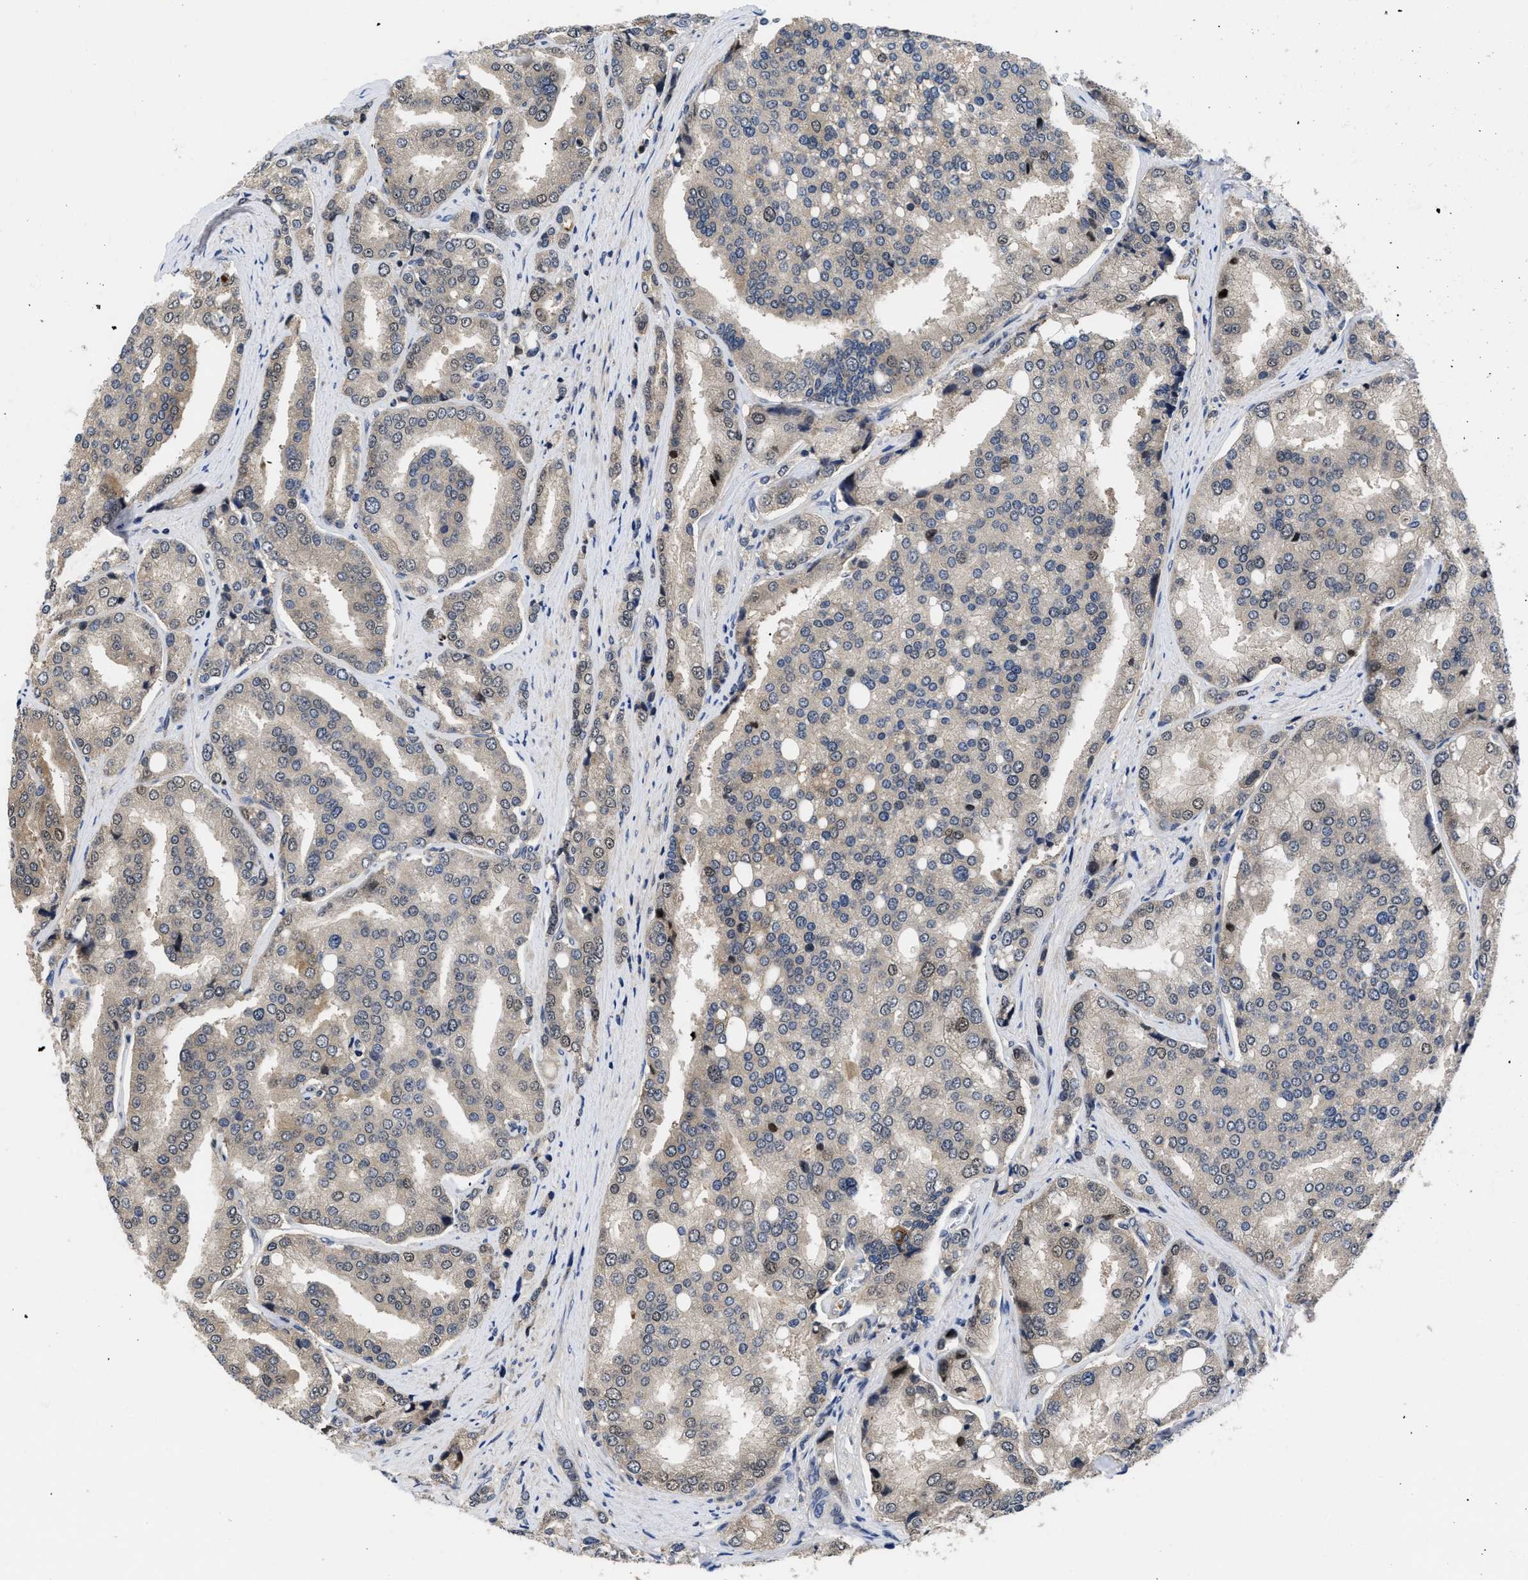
{"staining": {"intensity": "weak", "quantity": "<25%", "location": "nuclear"}, "tissue": "prostate cancer", "cell_type": "Tumor cells", "image_type": "cancer", "snomed": [{"axis": "morphology", "description": "Adenocarcinoma, High grade"}, {"axis": "topography", "description": "Prostate"}], "caption": "IHC image of neoplastic tissue: prostate cancer stained with DAB exhibits no significant protein staining in tumor cells. (DAB (3,3'-diaminobenzidine) immunohistochemistry (IHC), high magnification).", "gene": "FAM200A", "patient": {"sex": "male", "age": 50}}